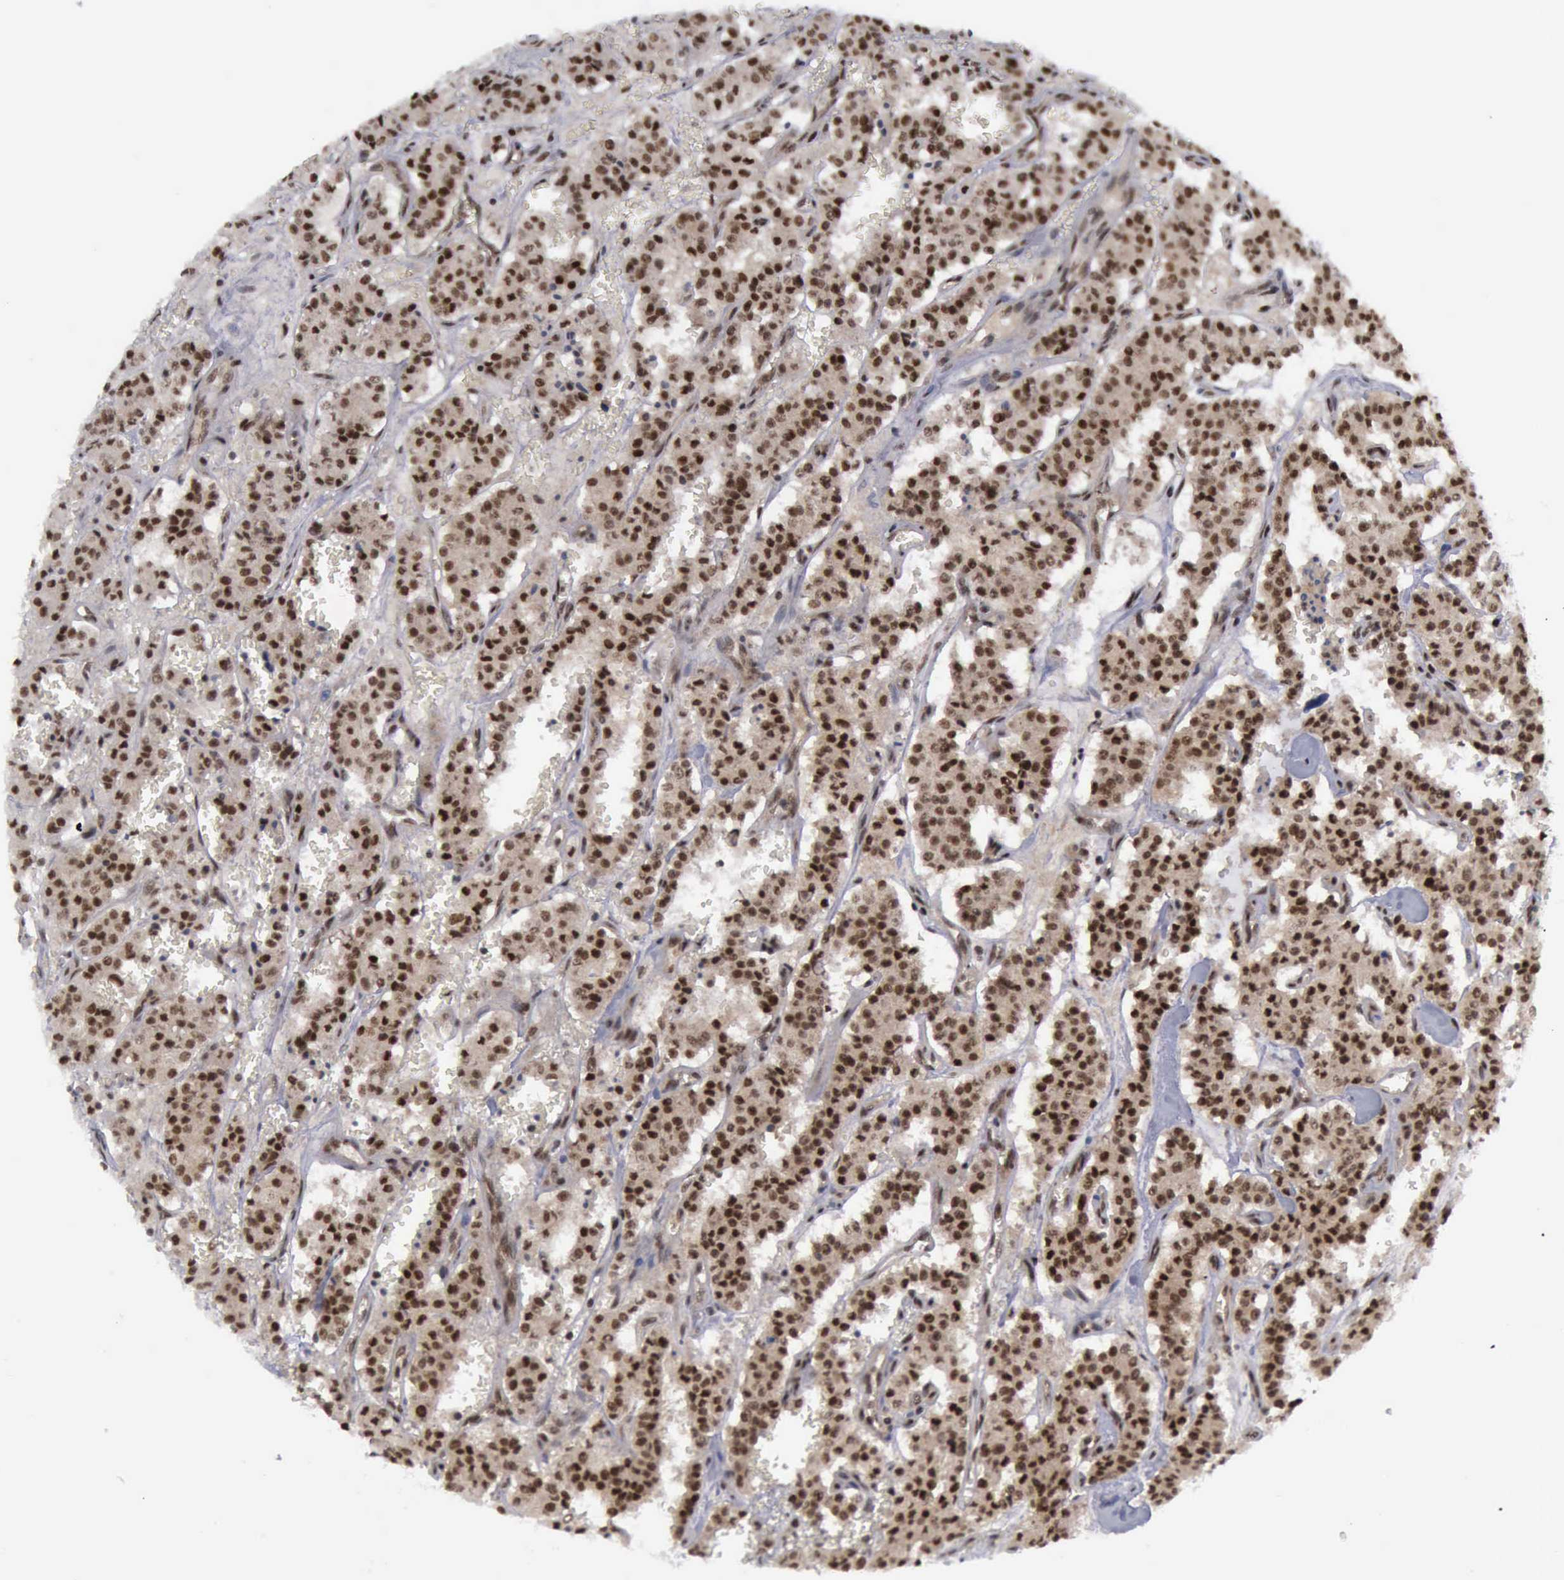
{"staining": {"intensity": "strong", "quantity": ">75%", "location": "cytoplasmic/membranous,nuclear"}, "tissue": "carcinoid", "cell_type": "Tumor cells", "image_type": "cancer", "snomed": [{"axis": "morphology", "description": "Carcinoid, malignant, NOS"}, {"axis": "topography", "description": "Bronchus"}], "caption": "This micrograph demonstrates carcinoid (malignant) stained with IHC to label a protein in brown. The cytoplasmic/membranous and nuclear of tumor cells show strong positivity for the protein. Nuclei are counter-stained blue.", "gene": "ATM", "patient": {"sex": "male", "age": 55}}